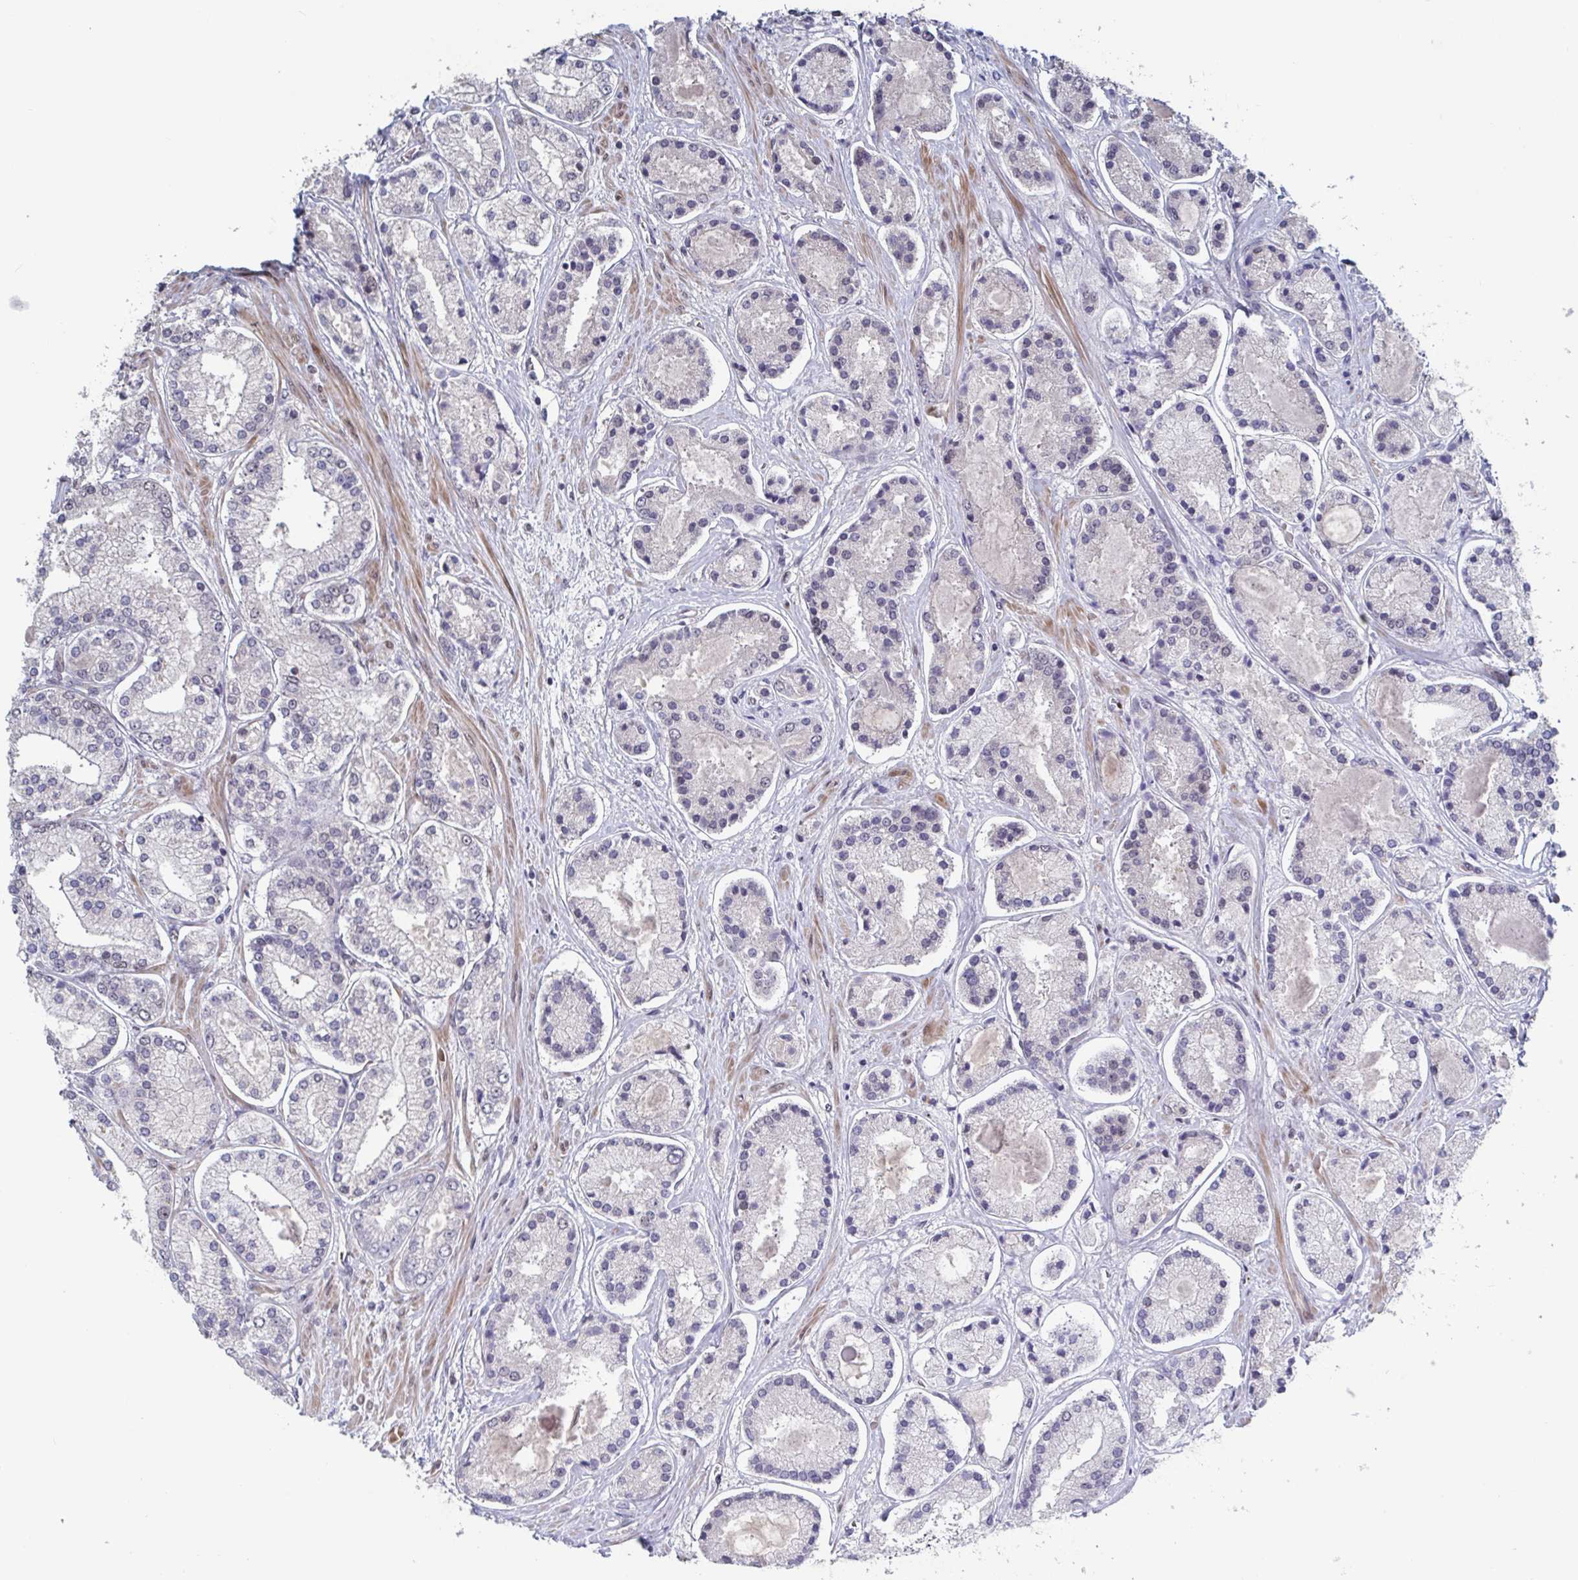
{"staining": {"intensity": "weak", "quantity": "25%-75%", "location": "nuclear"}, "tissue": "prostate cancer", "cell_type": "Tumor cells", "image_type": "cancer", "snomed": [{"axis": "morphology", "description": "Adenocarcinoma, High grade"}, {"axis": "topography", "description": "Prostate"}], "caption": "The photomicrograph shows staining of prostate cancer, revealing weak nuclear protein staining (brown color) within tumor cells. The staining is performed using DAB brown chromogen to label protein expression. The nuclei are counter-stained blue using hematoxylin.", "gene": "BCL7B", "patient": {"sex": "male", "age": 67}}